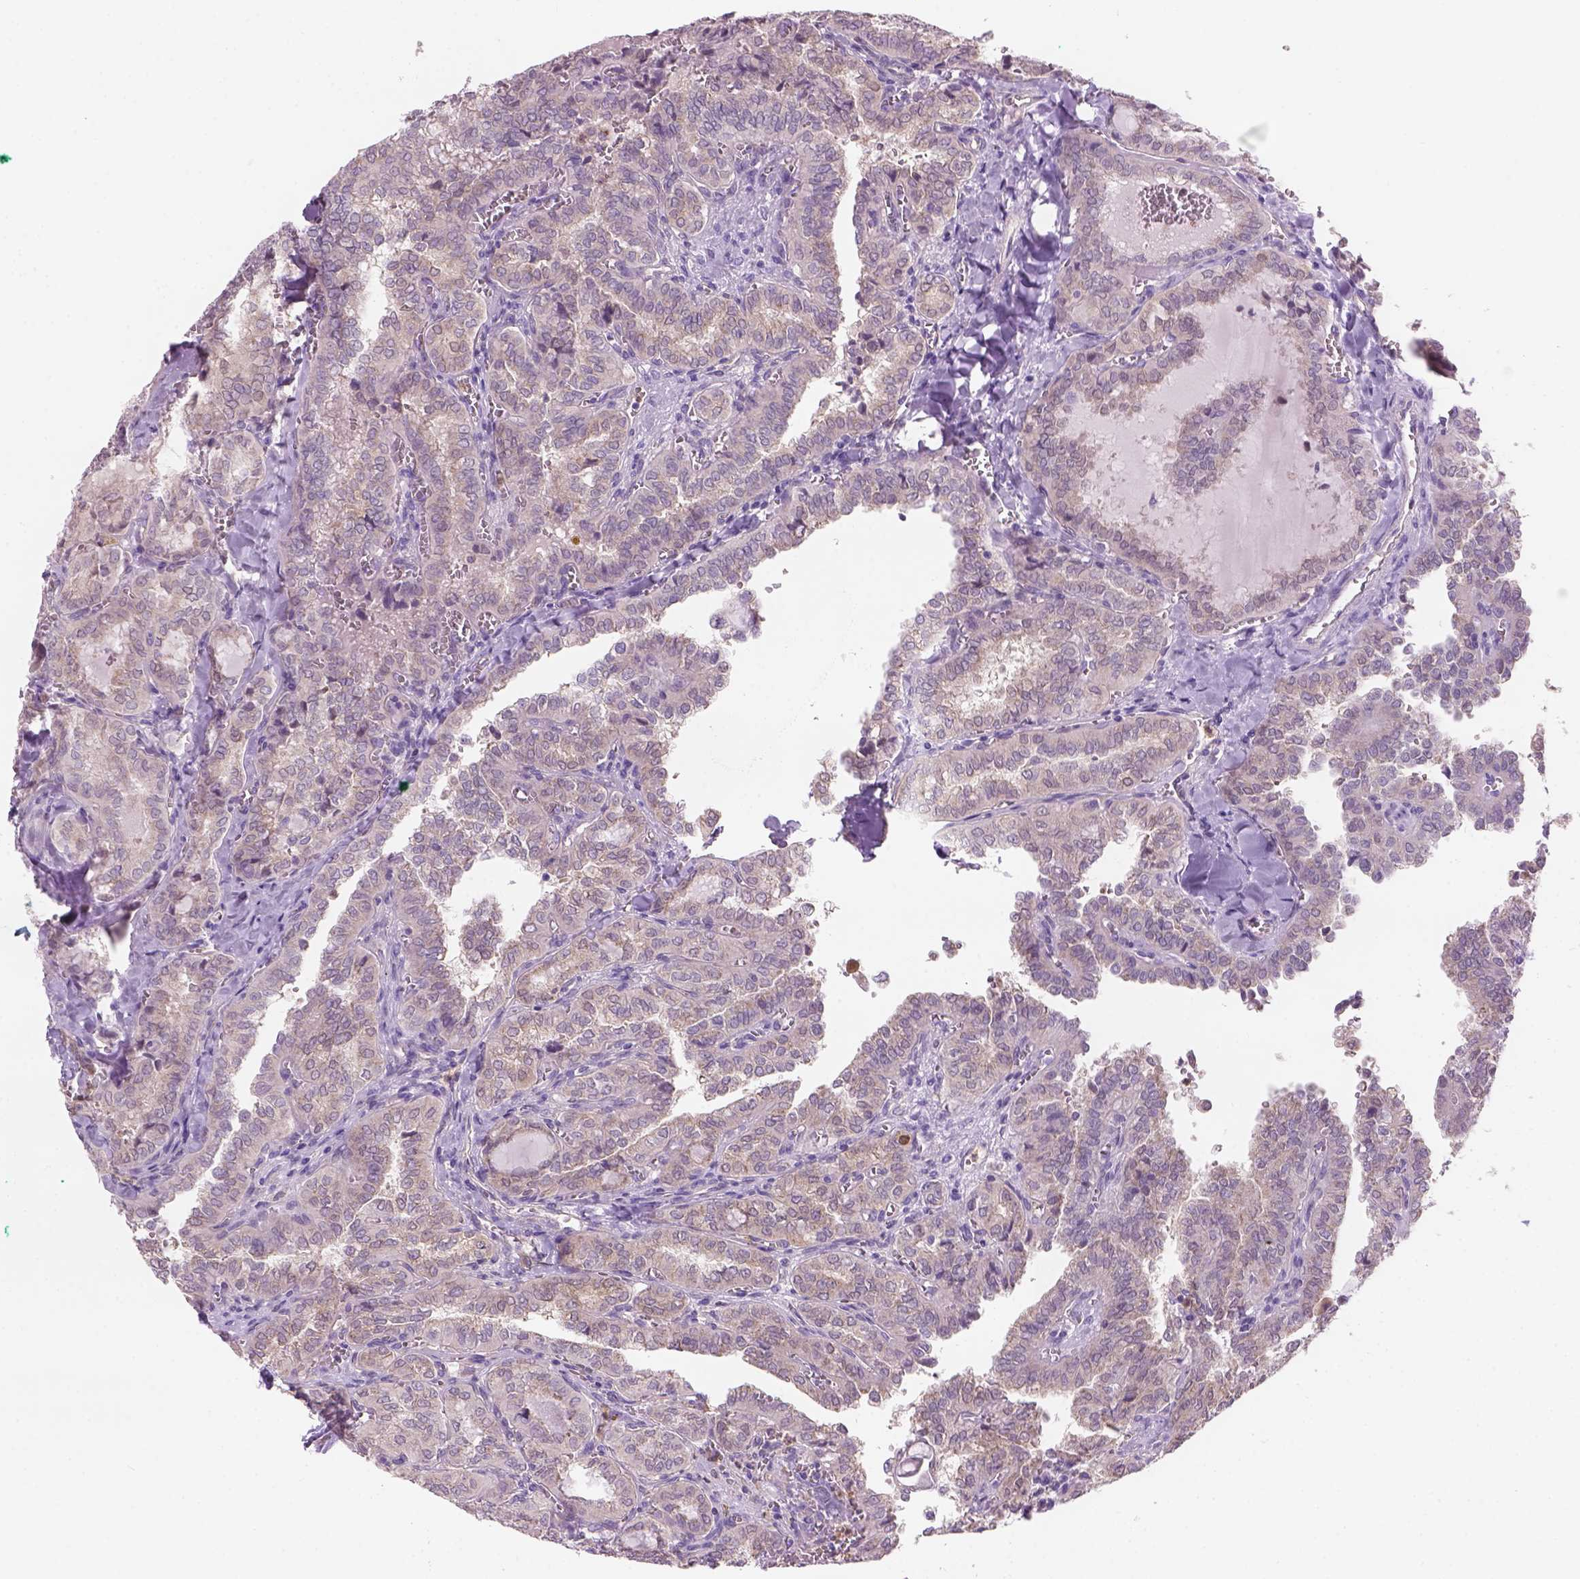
{"staining": {"intensity": "negative", "quantity": "none", "location": "none"}, "tissue": "thyroid cancer", "cell_type": "Tumor cells", "image_type": "cancer", "snomed": [{"axis": "morphology", "description": "Papillary adenocarcinoma, NOS"}, {"axis": "topography", "description": "Thyroid gland"}], "caption": "Immunohistochemistry (IHC) micrograph of neoplastic tissue: thyroid cancer stained with DAB (3,3'-diaminobenzidine) displays no significant protein positivity in tumor cells.", "gene": "CD84", "patient": {"sex": "female", "age": 41}}